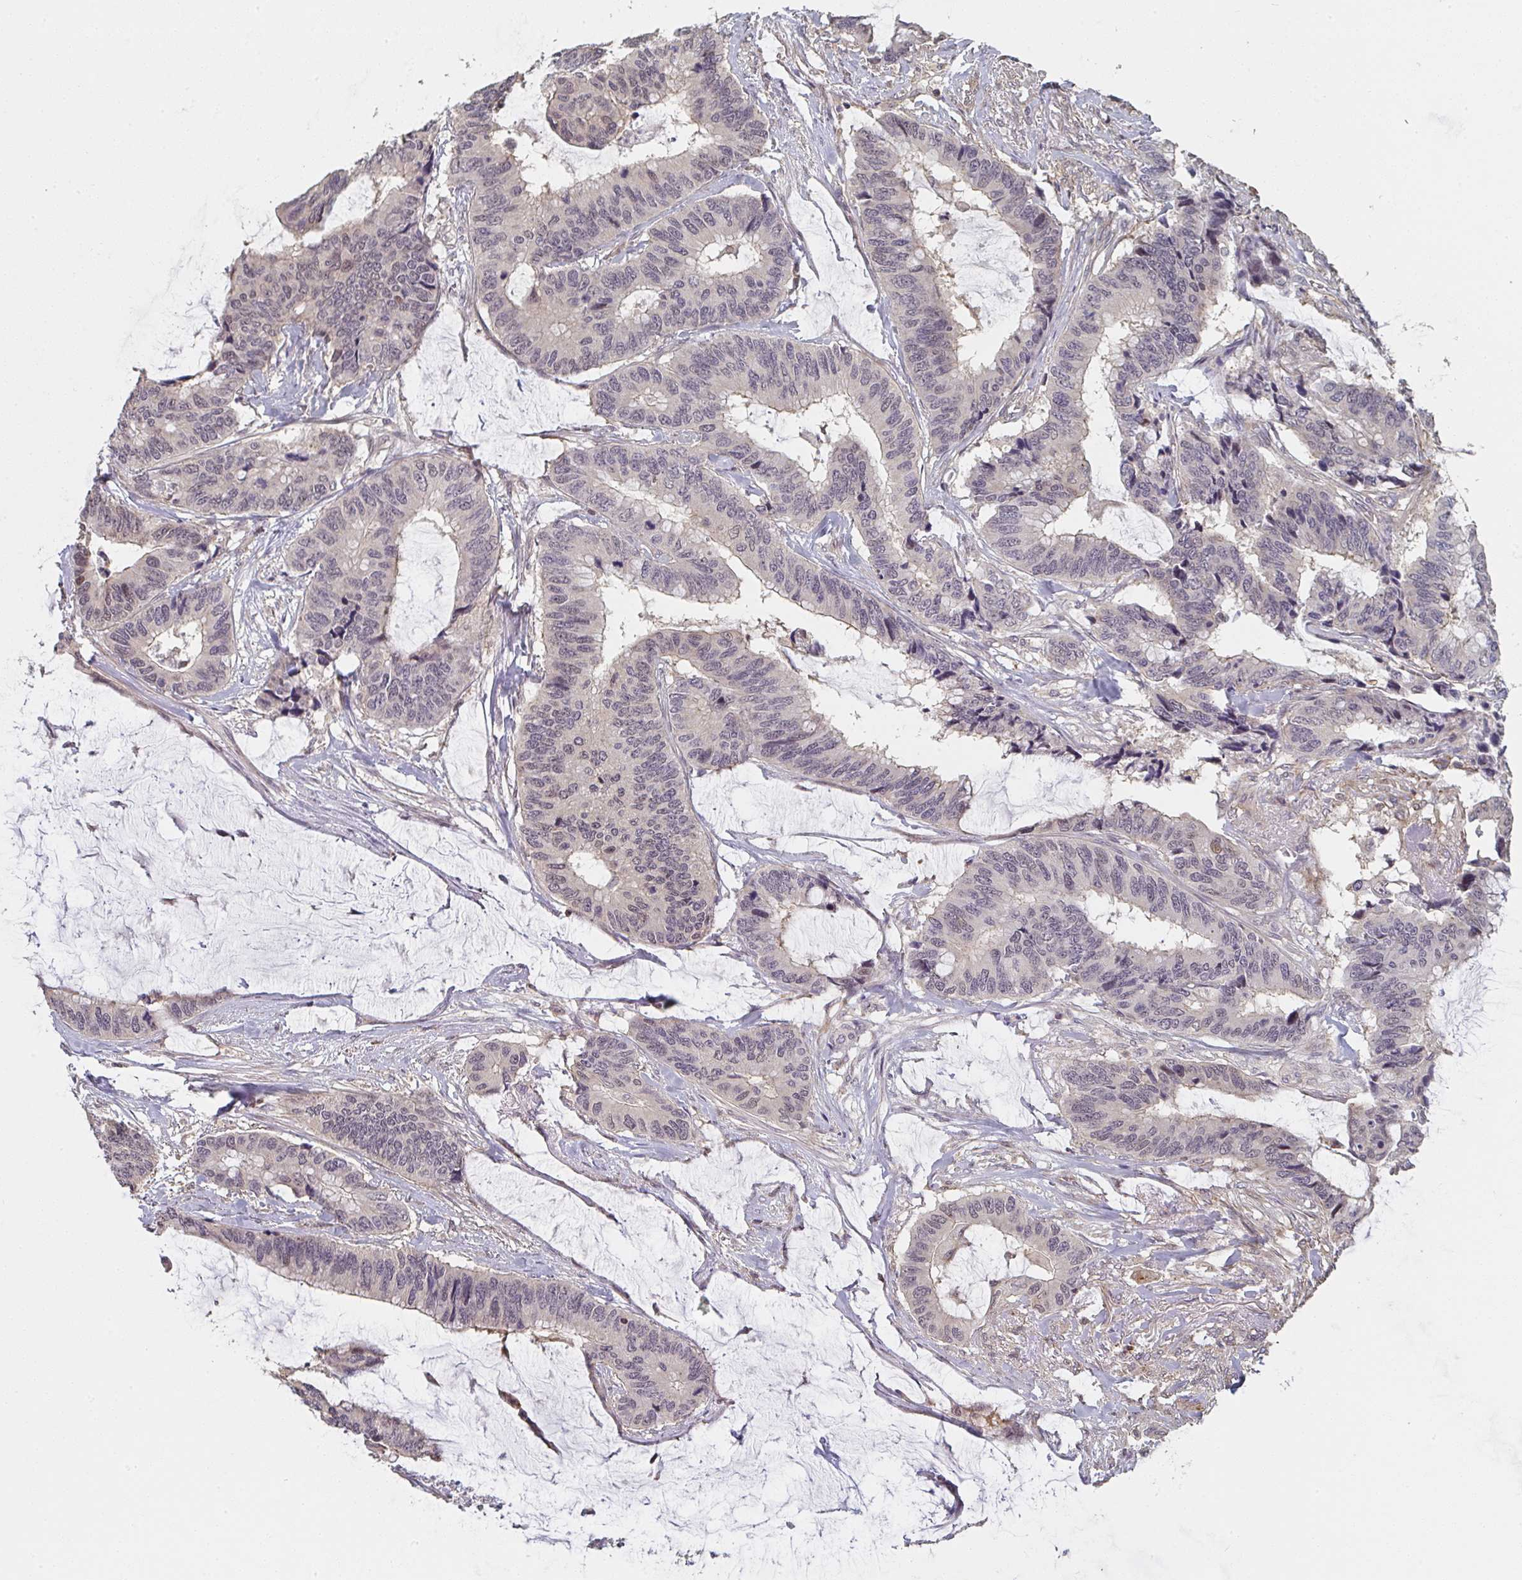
{"staining": {"intensity": "weak", "quantity": "<25%", "location": "nuclear"}, "tissue": "colorectal cancer", "cell_type": "Tumor cells", "image_type": "cancer", "snomed": [{"axis": "morphology", "description": "Adenocarcinoma, NOS"}, {"axis": "topography", "description": "Rectum"}], "caption": "Colorectal cancer (adenocarcinoma) was stained to show a protein in brown. There is no significant staining in tumor cells.", "gene": "RANGRF", "patient": {"sex": "female", "age": 59}}